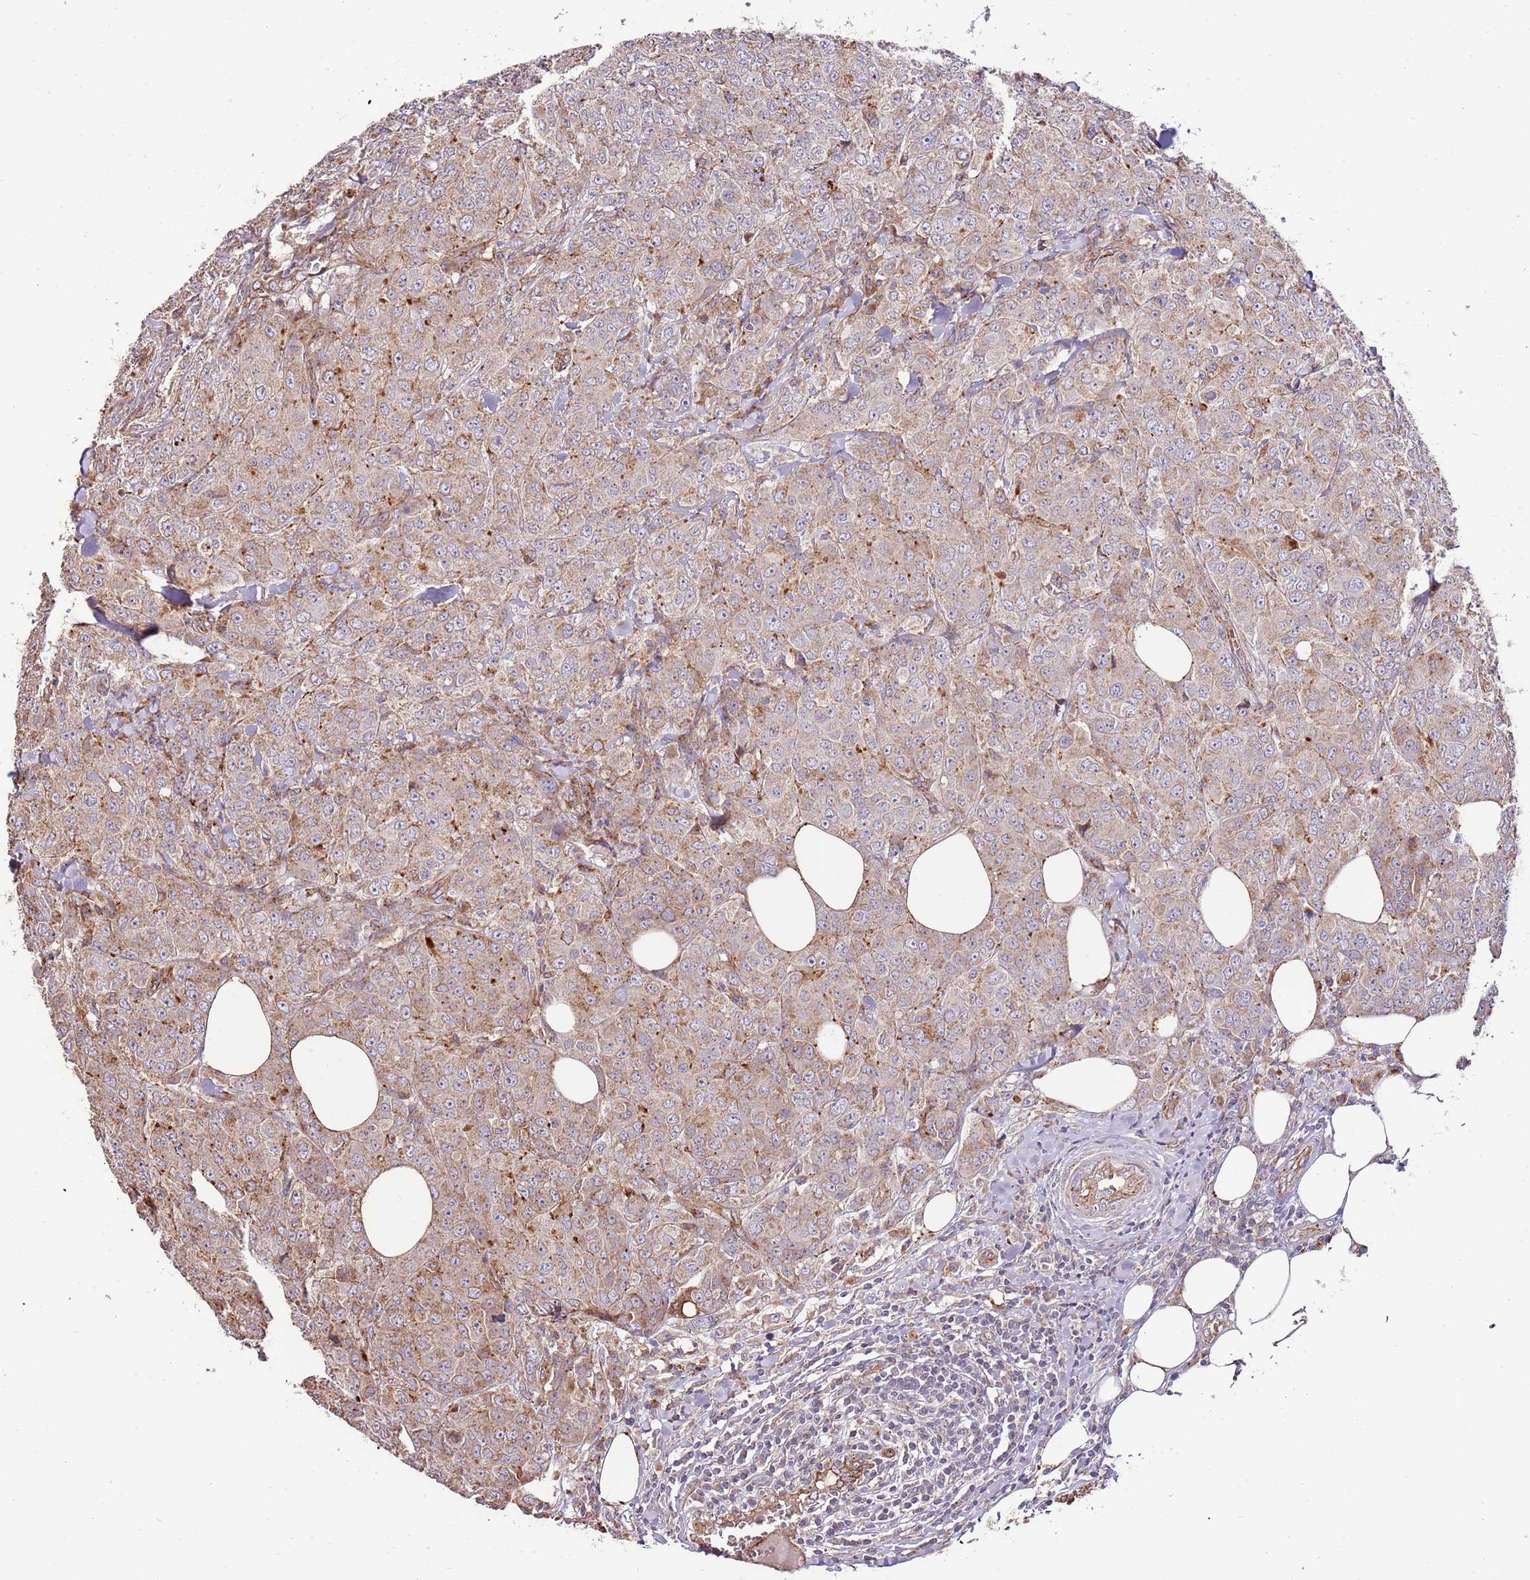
{"staining": {"intensity": "weak", "quantity": ">75%", "location": "cytoplasmic/membranous"}, "tissue": "breast cancer", "cell_type": "Tumor cells", "image_type": "cancer", "snomed": [{"axis": "morphology", "description": "Duct carcinoma"}, {"axis": "topography", "description": "Breast"}], "caption": "Breast cancer was stained to show a protein in brown. There is low levels of weak cytoplasmic/membranous expression in approximately >75% of tumor cells.", "gene": "DOCK6", "patient": {"sex": "female", "age": 43}}